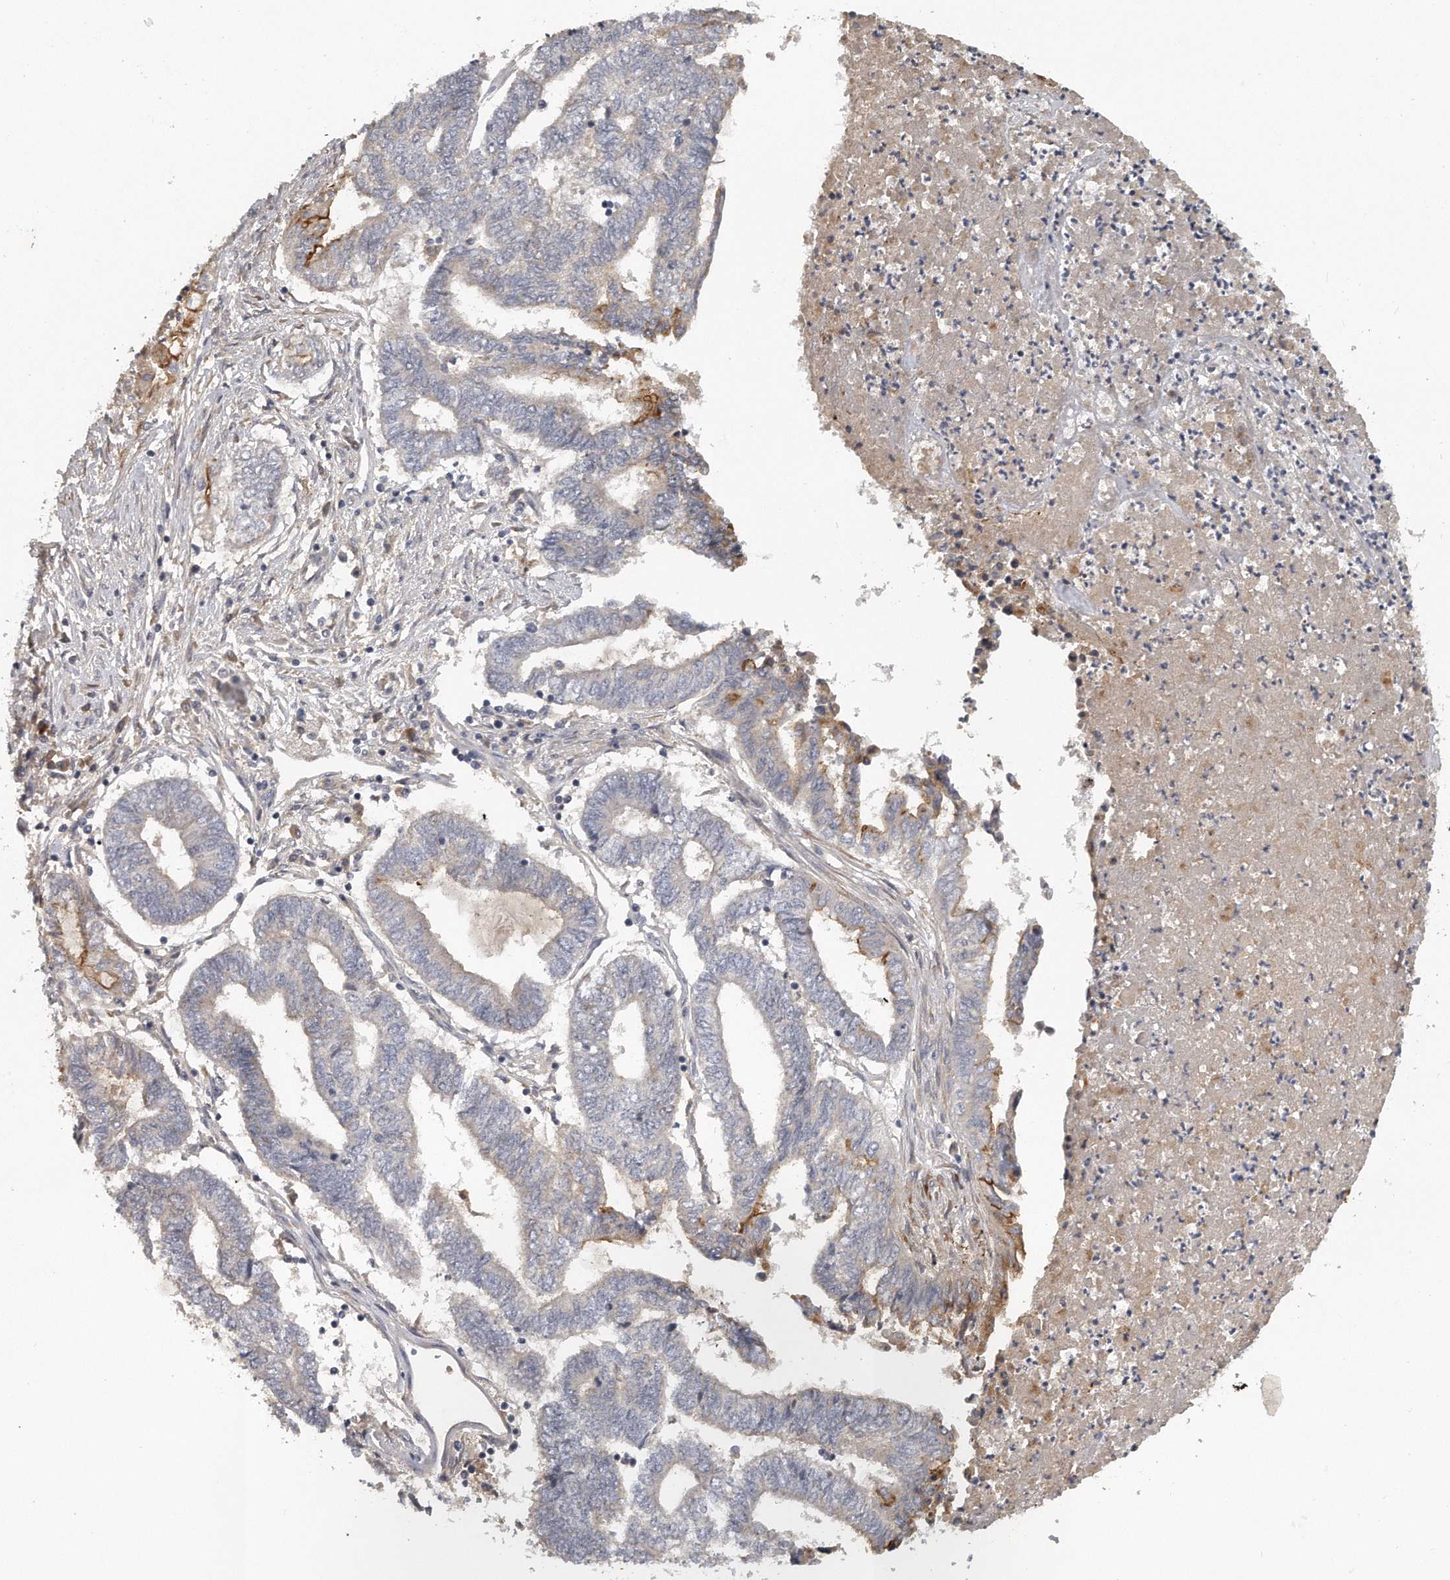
{"staining": {"intensity": "moderate", "quantity": "<25%", "location": "cytoplasmic/membranous"}, "tissue": "endometrial cancer", "cell_type": "Tumor cells", "image_type": "cancer", "snomed": [{"axis": "morphology", "description": "Adenocarcinoma, NOS"}, {"axis": "topography", "description": "Uterus"}, {"axis": "topography", "description": "Endometrium"}], "caption": "This micrograph reveals adenocarcinoma (endometrial) stained with immunohistochemistry to label a protein in brown. The cytoplasmic/membranous of tumor cells show moderate positivity for the protein. Nuclei are counter-stained blue.", "gene": "TRAPPC14", "patient": {"sex": "female", "age": 70}}